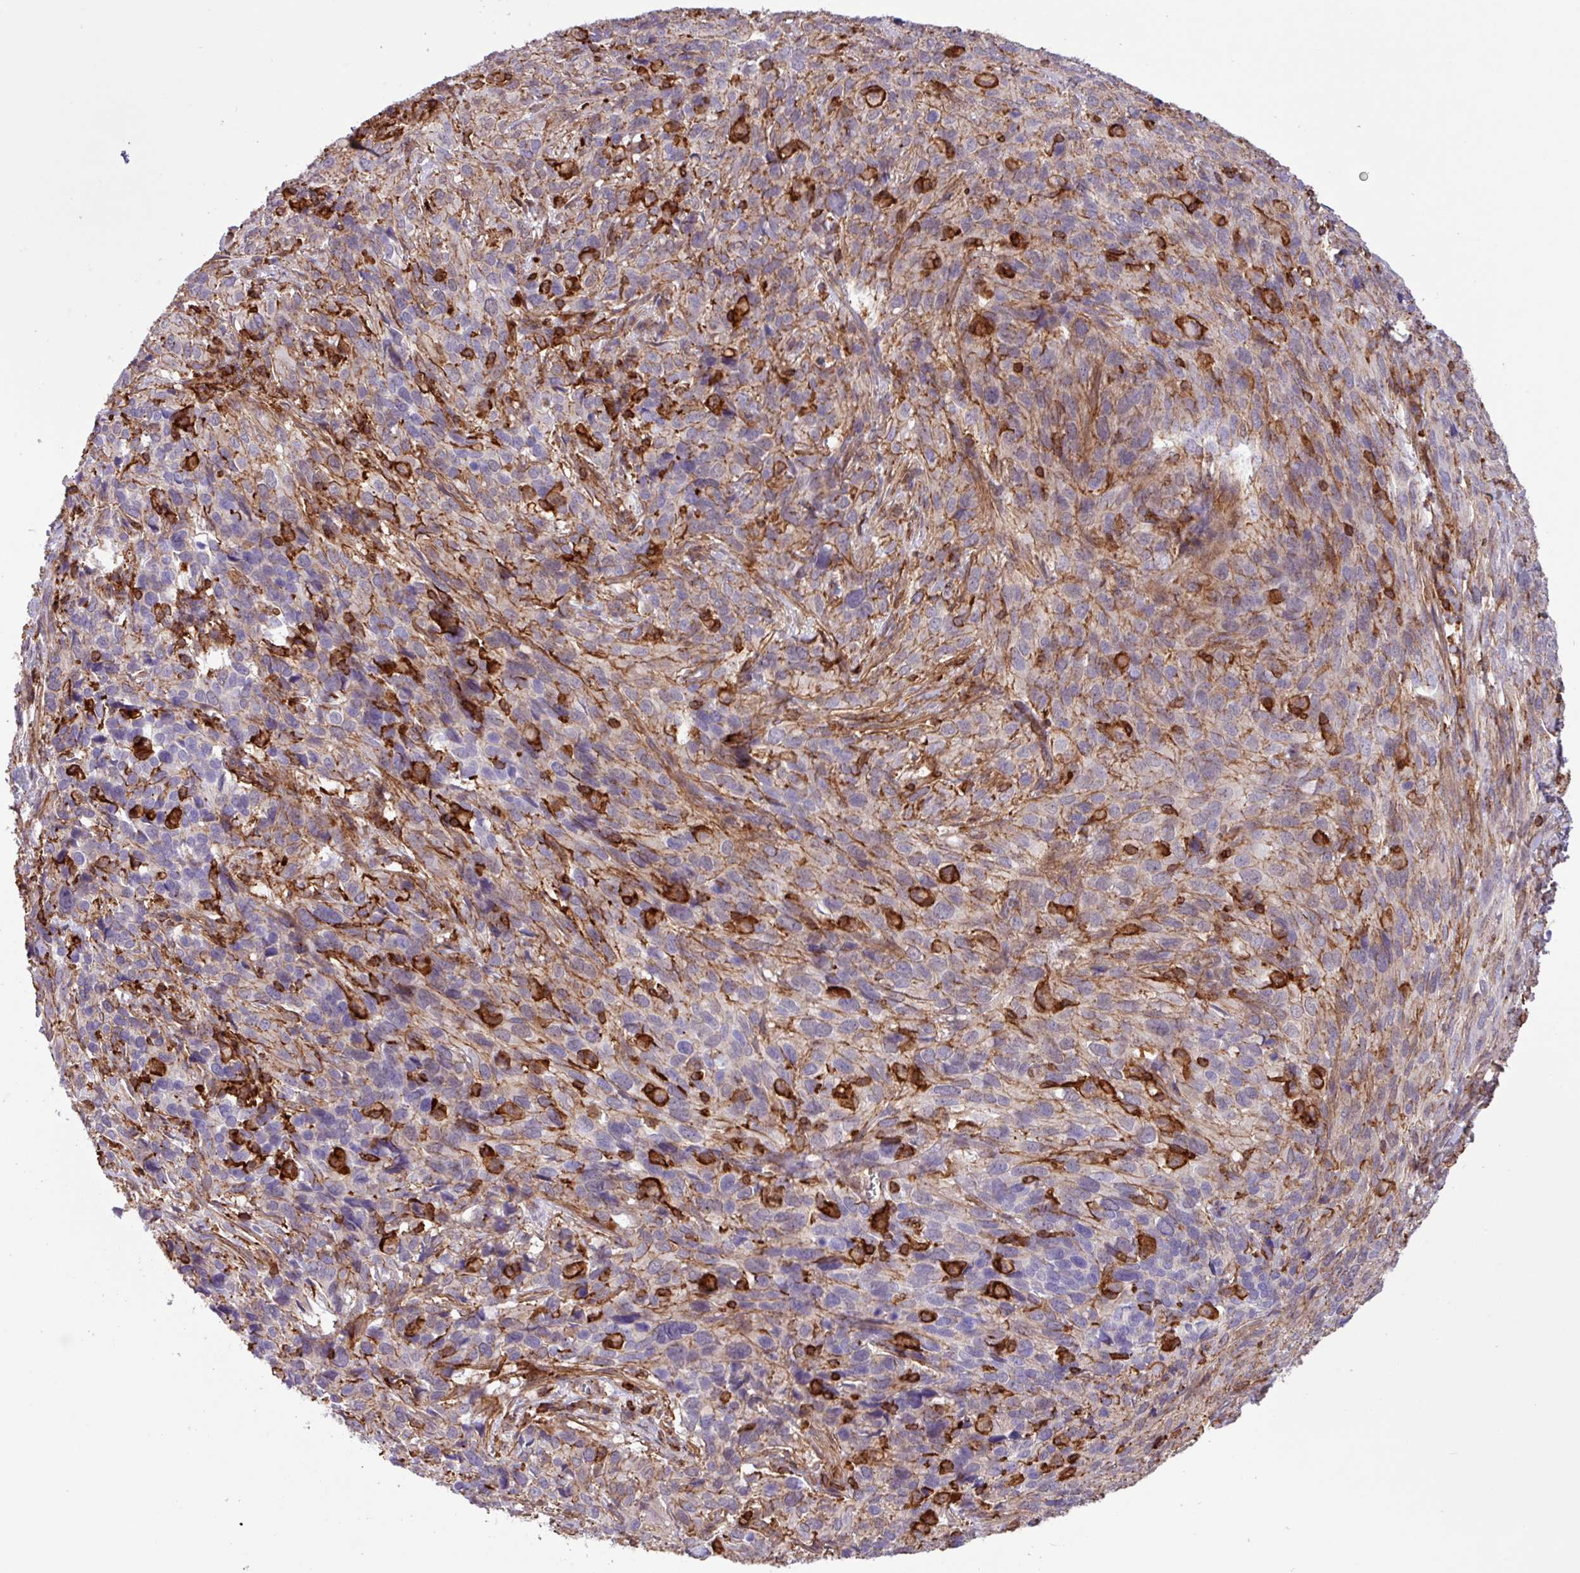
{"staining": {"intensity": "negative", "quantity": "none", "location": "none"}, "tissue": "cervical cancer", "cell_type": "Tumor cells", "image_type": "cancer", "snomed": [{"axis": "morphology", "description": "Squamous cell carcinoma, NOS"}, {"axis": "topography", "description": "Cervix"}], "caption": "Immunohistochemistry (IHC) of cervical cancer displays no positivity in tumor cells. Nuclei are stained in blue.", "gene": "PPP1R18", "patient": {"sex": "female", "age": 51}}